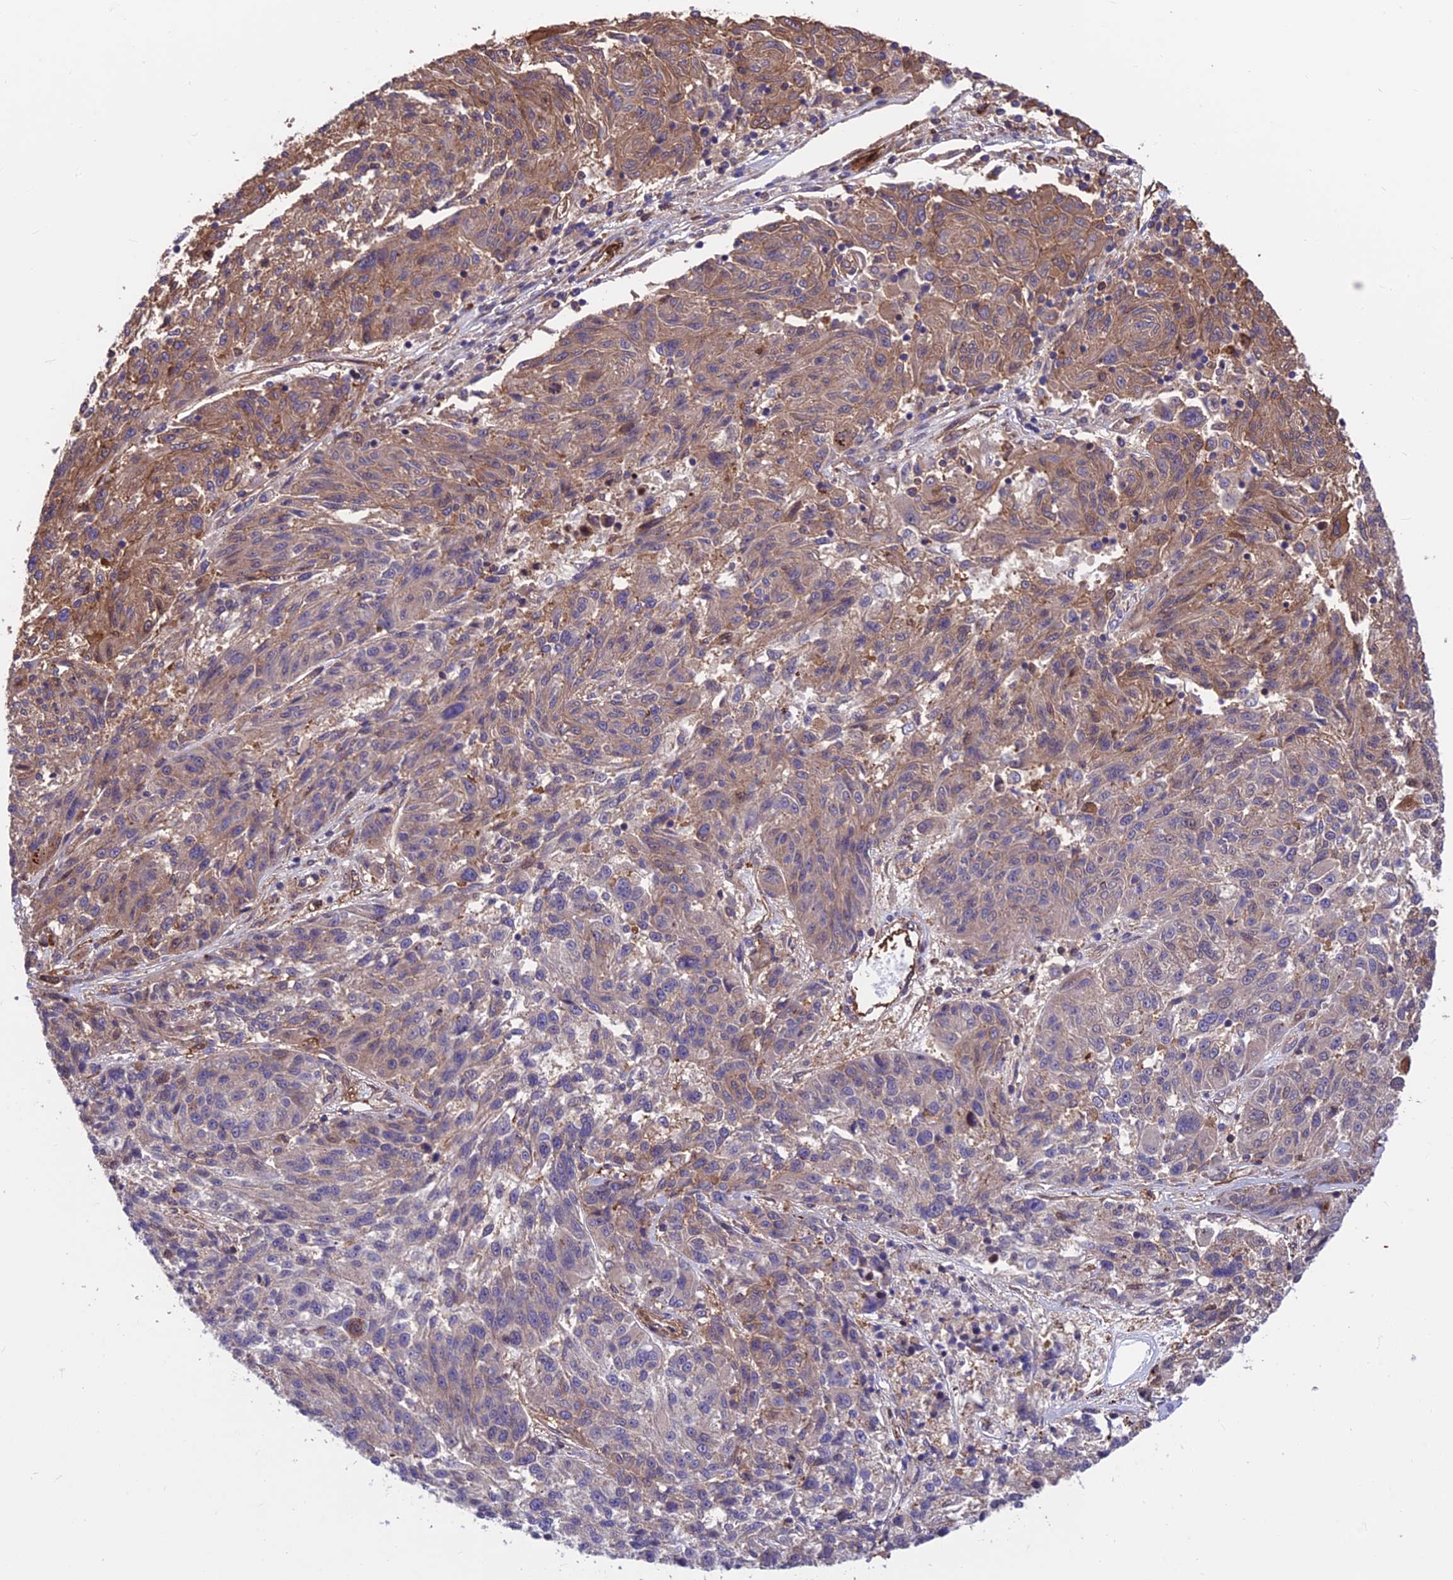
{"staining": {"intensity": "weak", "quantity": "25%-75%", "location": "cytoplasmic/membranous"}, "tissue": "melanoma", "cell_type": "Tumor cells", "image_type": "cancer", "snomed": [{"axis": "morphology", "description": "Malignant melanoma, NOS"}, {"axis": "topography", "description": "Skin"}], "caption": "Melanoma tissue shows weak cytoplasmic/membranous staining in approximately 25%-75% of tumor cells, visualized by immunohistochemistry. The protein is shown in brown color, while the nuclei are stained blue.", "gene": "RTN4RL1", "patient": {"sex": "male", "age": 53}}